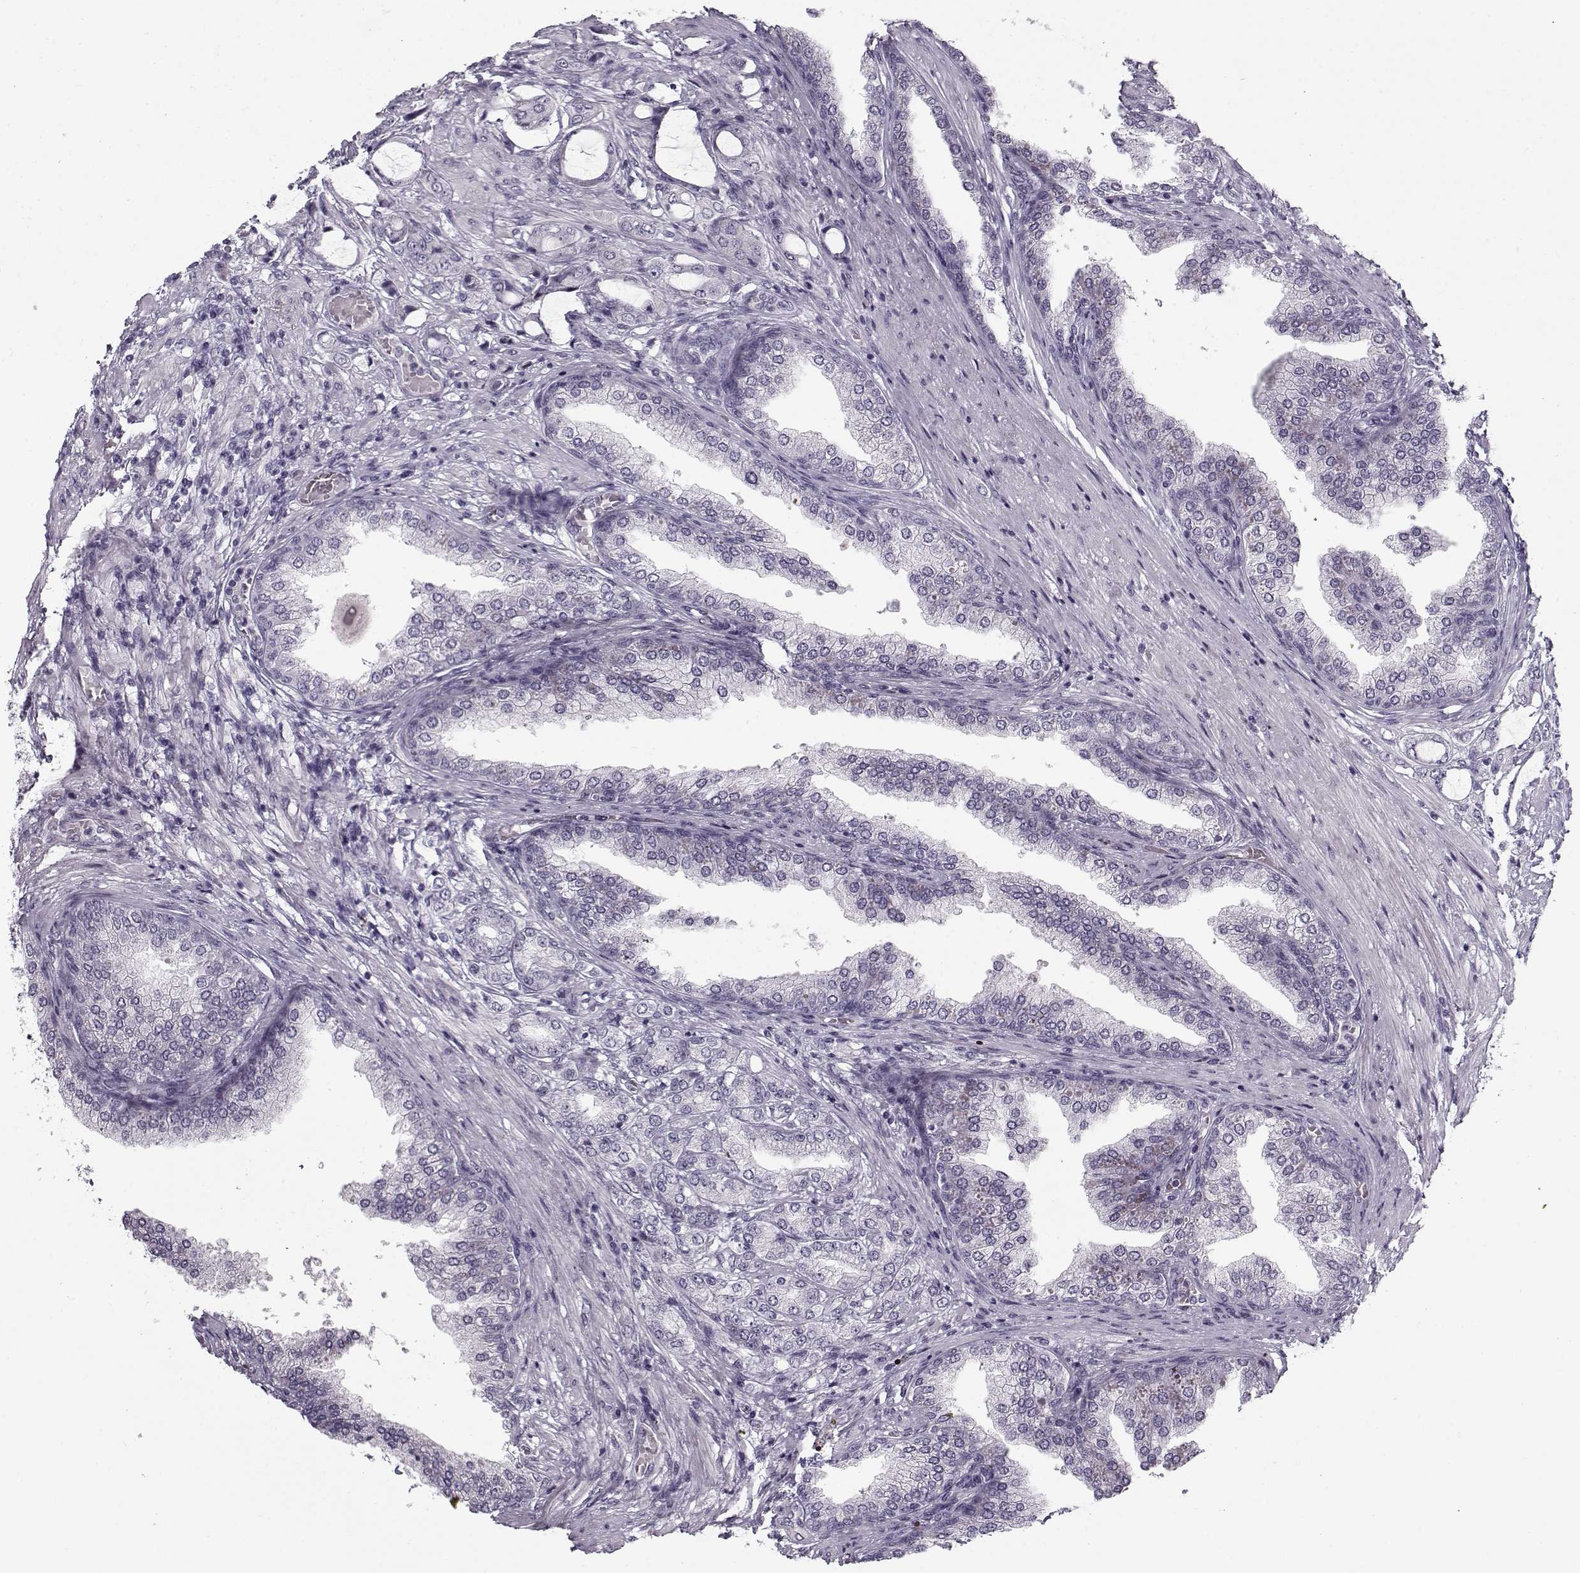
{"staining": {"intensity": "negative", "quantity": "none", "location": "none"}, "tissue": "prostate cancer", "cell_type": "Tumor cells", "image_type": "cancer", "snomed": [{"axis": "morphology", "description": "Adenocarcinoma, NOS"}, {"axis": "topography", "description": "Prostate"}], "caption": "Histopathology image shows no protein expression in tumor cells of prostate adenocarcinoma tissue.", "gene": "PNMT", "patient": {"sex": "male", "age": 63}}